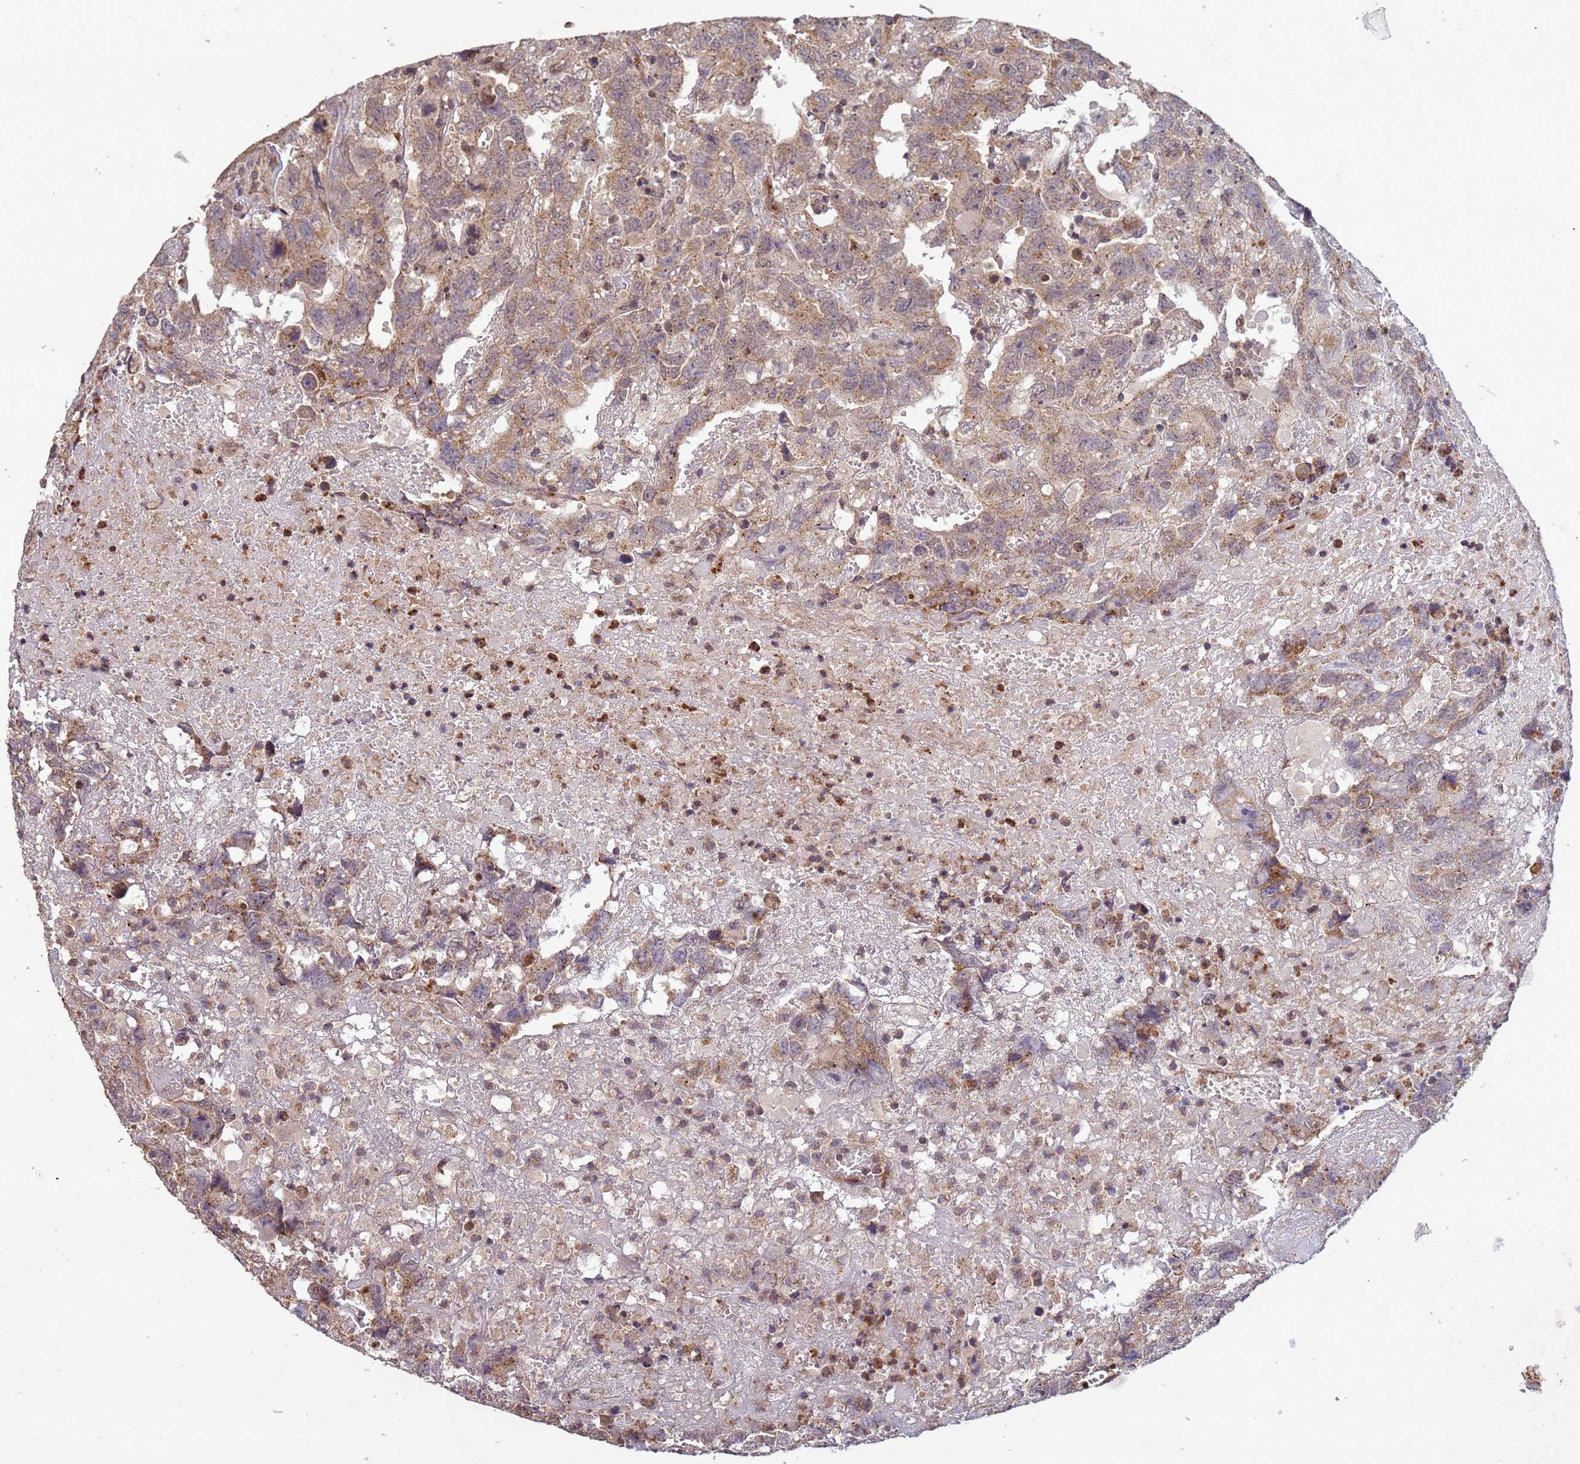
{"staining": {"intensity": "moderate", "quantity": ">75%", "location": "cytoplasmic/membranous"}, "tissue": "testis cancer", "cell_type": "Tumor cells", "image_type": "cancer", "snomed": [{"axis": "morphology", "description": "Carcinoma, Embryonal, NOS"}, {"axis": "topography", "description": "Testis"}], "caption": "Protein expression analysis of human testis embryonal carcinoma reveals moderate cytoplasmic/membranous expression in approximately >75% of tumor cells. (brown staining indicates protein expression, while blue staining denotes nuclei).", "gene": "FASTKD1", "patient": {"sex": "male", "age": 45}}